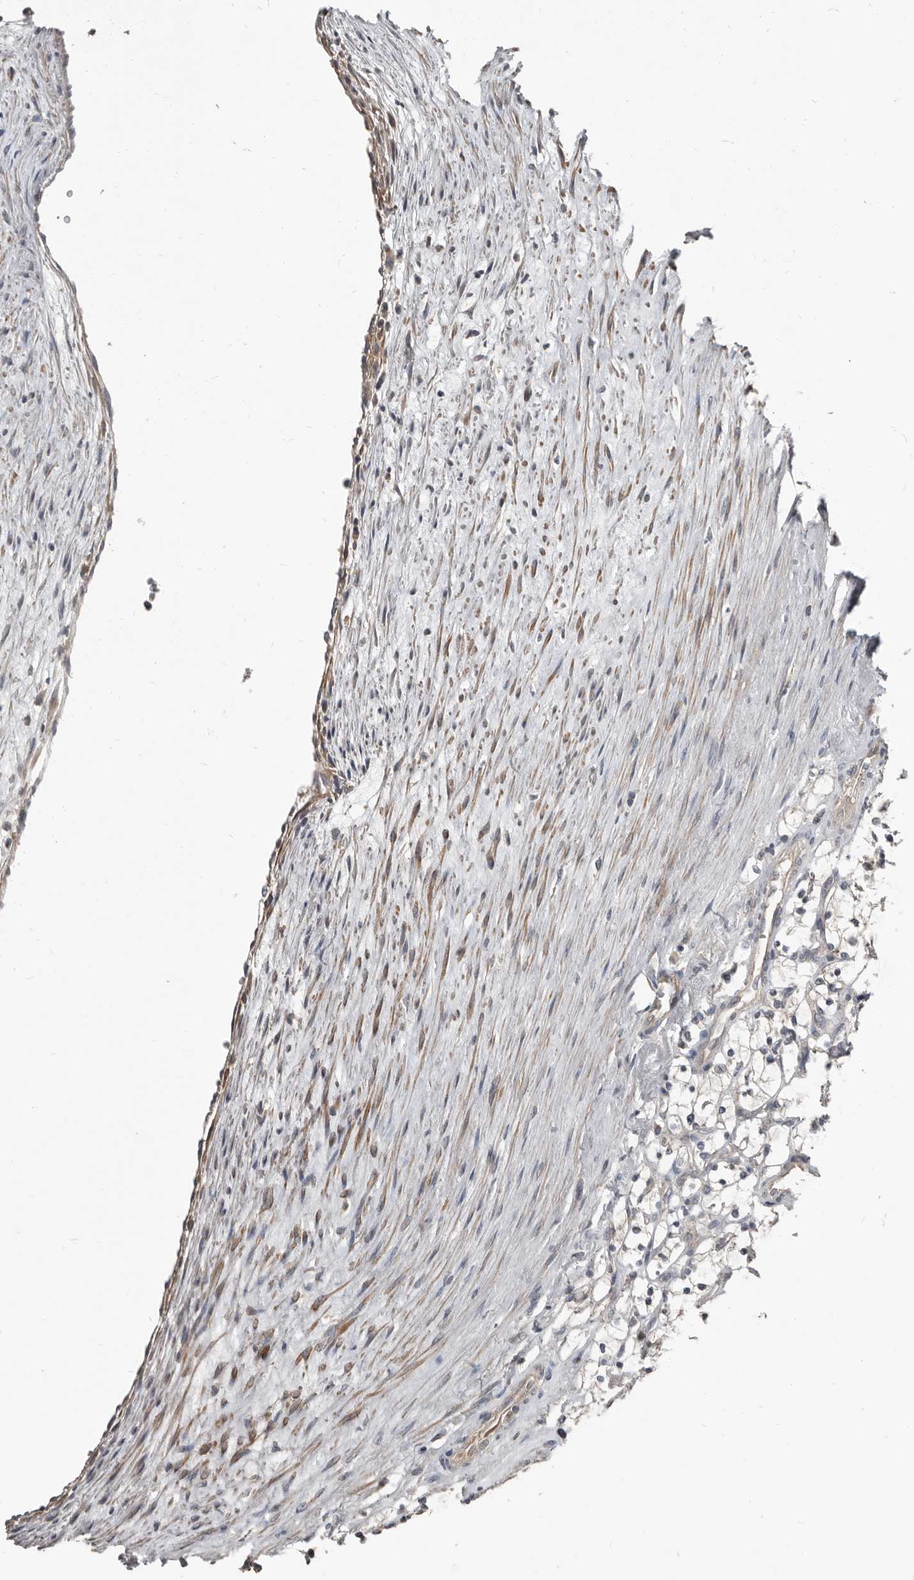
{"staining": {"intensity": "weak", "quantity": "<25%", "location": "cytoplasmic/membranous"}, "tissue": "renal cancer", "cell_type": "Tumor cells", "image_type": "cancer", "snomed": [{"axis": "morphology", "description": "Adenocarcinoma, NOS"}, {"axis": "topography", "description": "Kidney"}], "caption": "Immunohistochemistry (IHC) histopathology image of renal cancer (adenocarcinoma) stained for a protein (brown), which demonstrates no positivity in tumor cells.", "gene": "AKNAD1", "patient": {"sex": "female", "age": 69}}